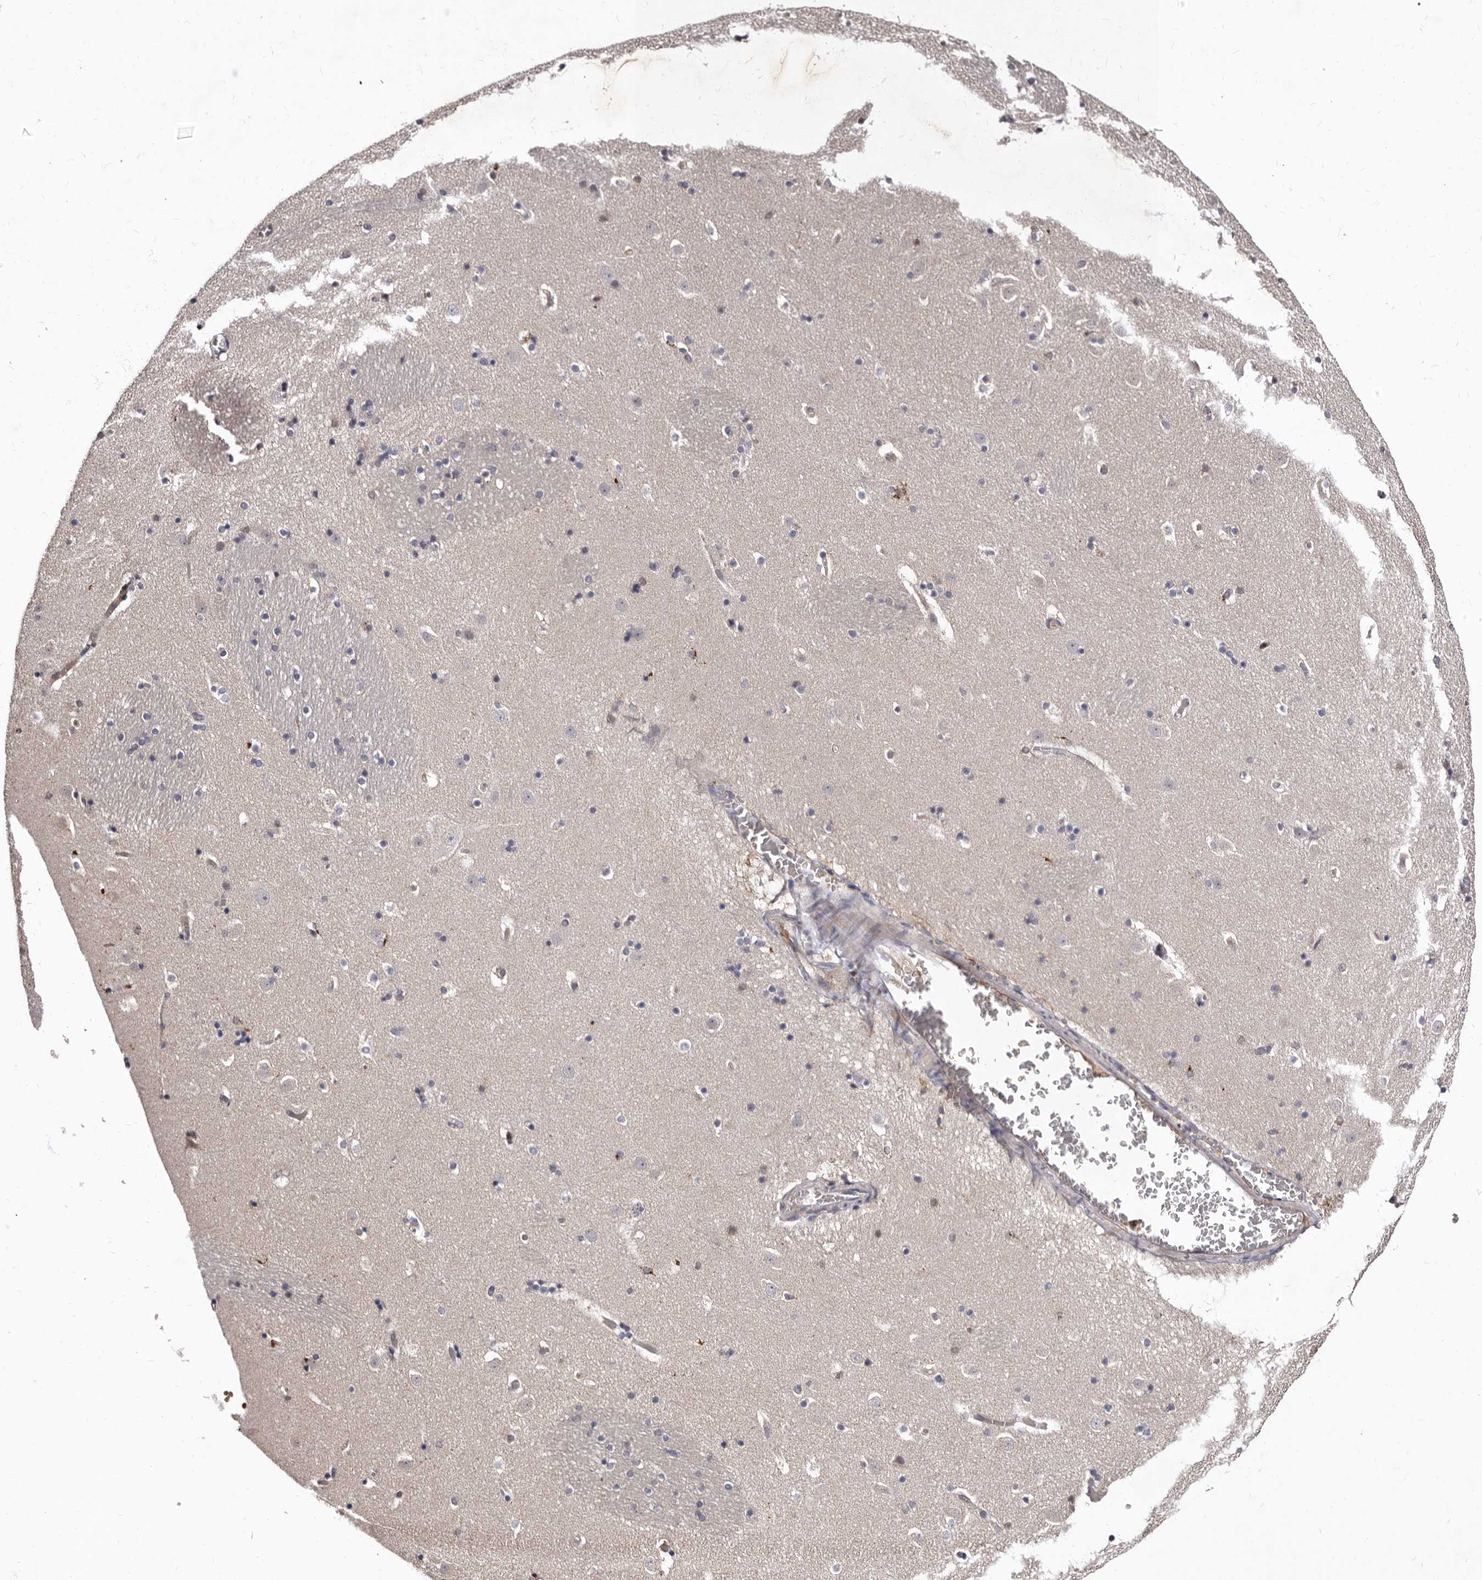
{"staining": {"intensity": "negative", "quantity": "none", "location": "none"}, "tissue": "caudate", "cell_type": "Glial cells", "image_type": "normal", "snomed": [{"axis": "morphology", "description": "Normal tissue, NOS"}, {"axis": "topography", "description": "Lateral ventricle wall"}], "caption": "Immunohistochemistry of normal caudate exhibits no staining in glial cells.", "gene": "BAX", "patient": {"sex": "male", "age": 45}}